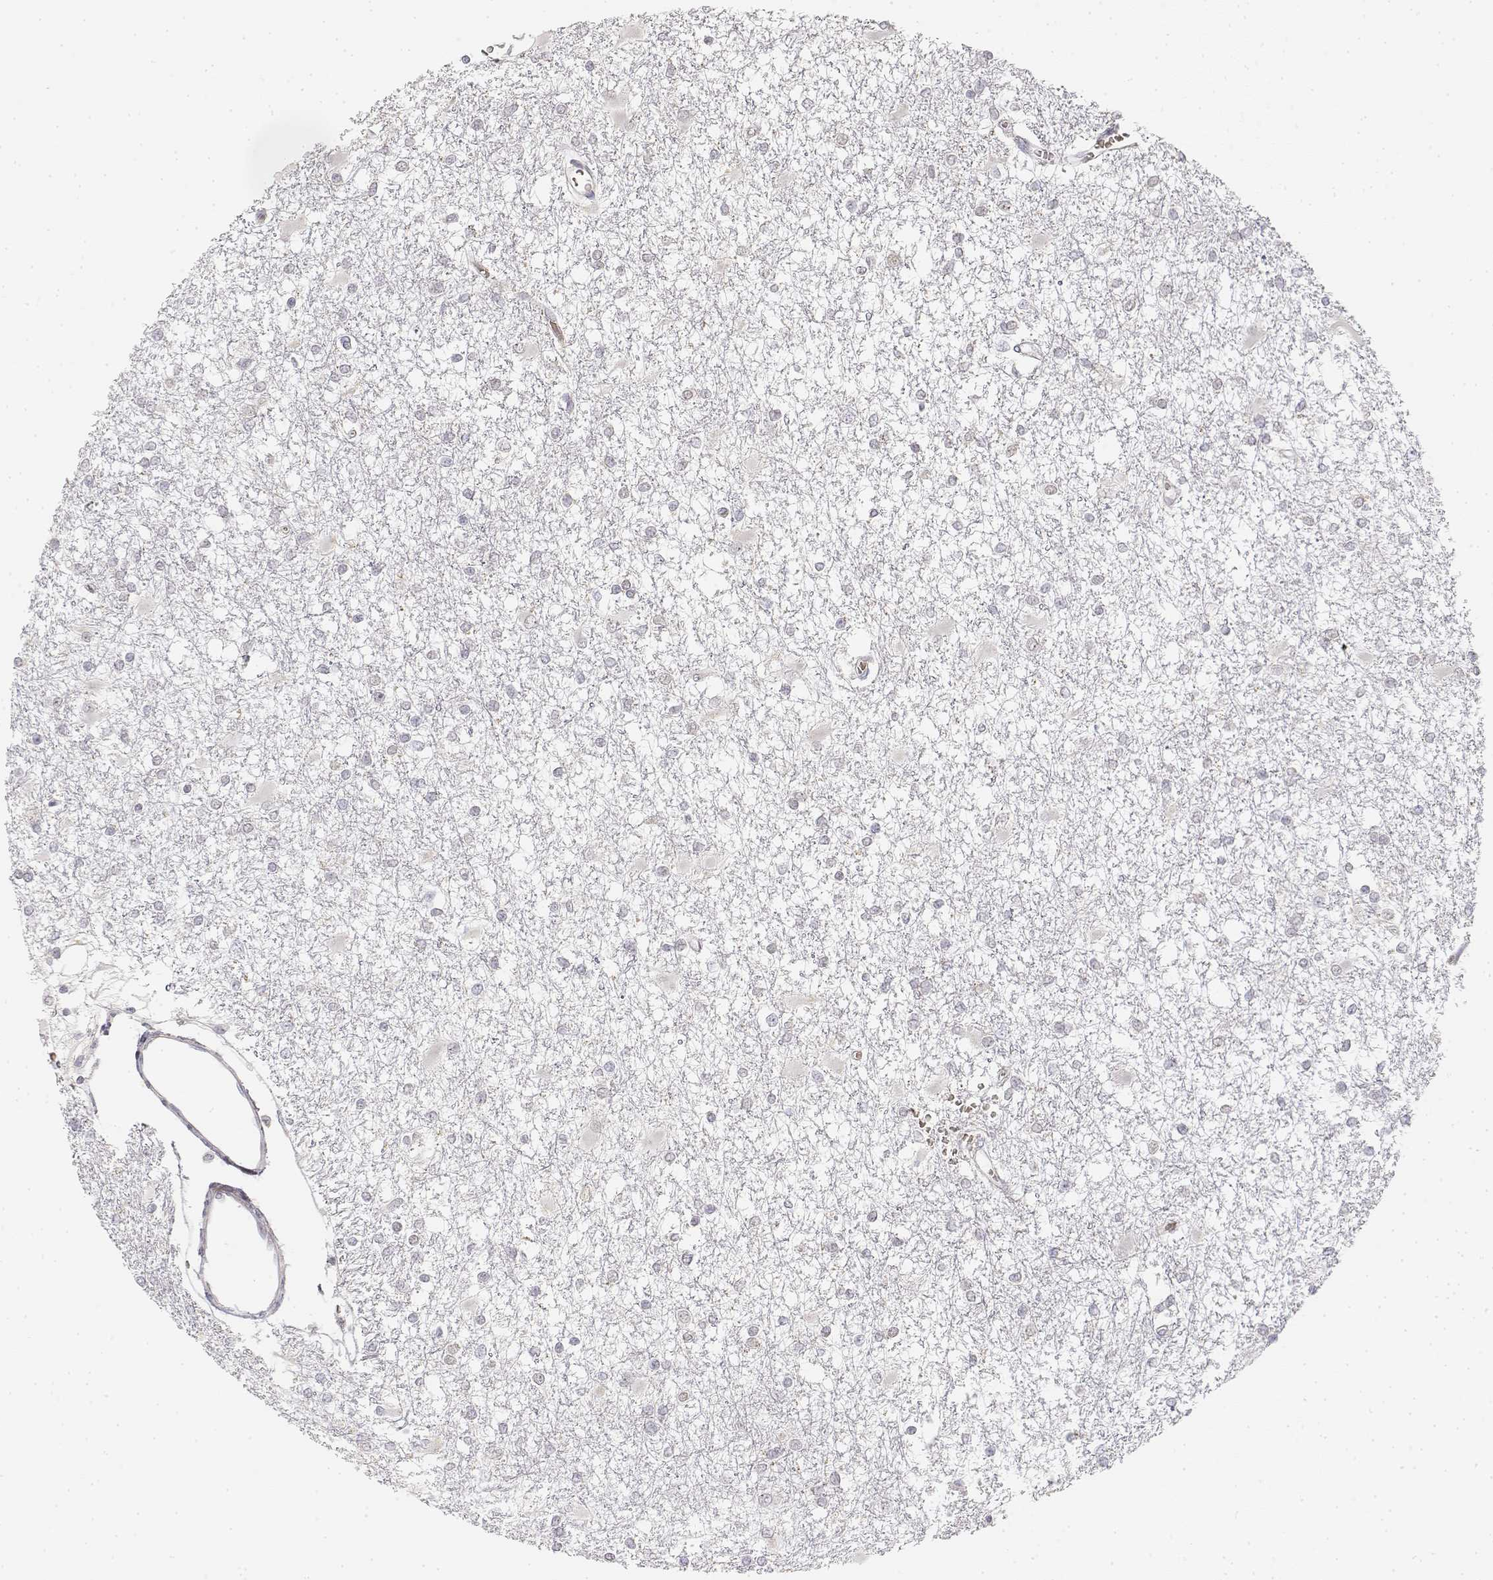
{"staining": {"intensity": "negative", "quantity": "none", "location": "none"}, "tissue": "glioma", "cell_type": "Tumor cells", "image_type": "cancer", "snomed": [{"axis": "morphology", "description": "Glioma, malignant, High grade"}, {"axis": "topography", "description": "Cerebral cortex"}], "caption": "A photomicrograph of glioma stained for a protein demonstrates no brown staining in tumor cells.", "gene": "GLIPR1L2", "patient": {"sex": "male", "age": 79}}